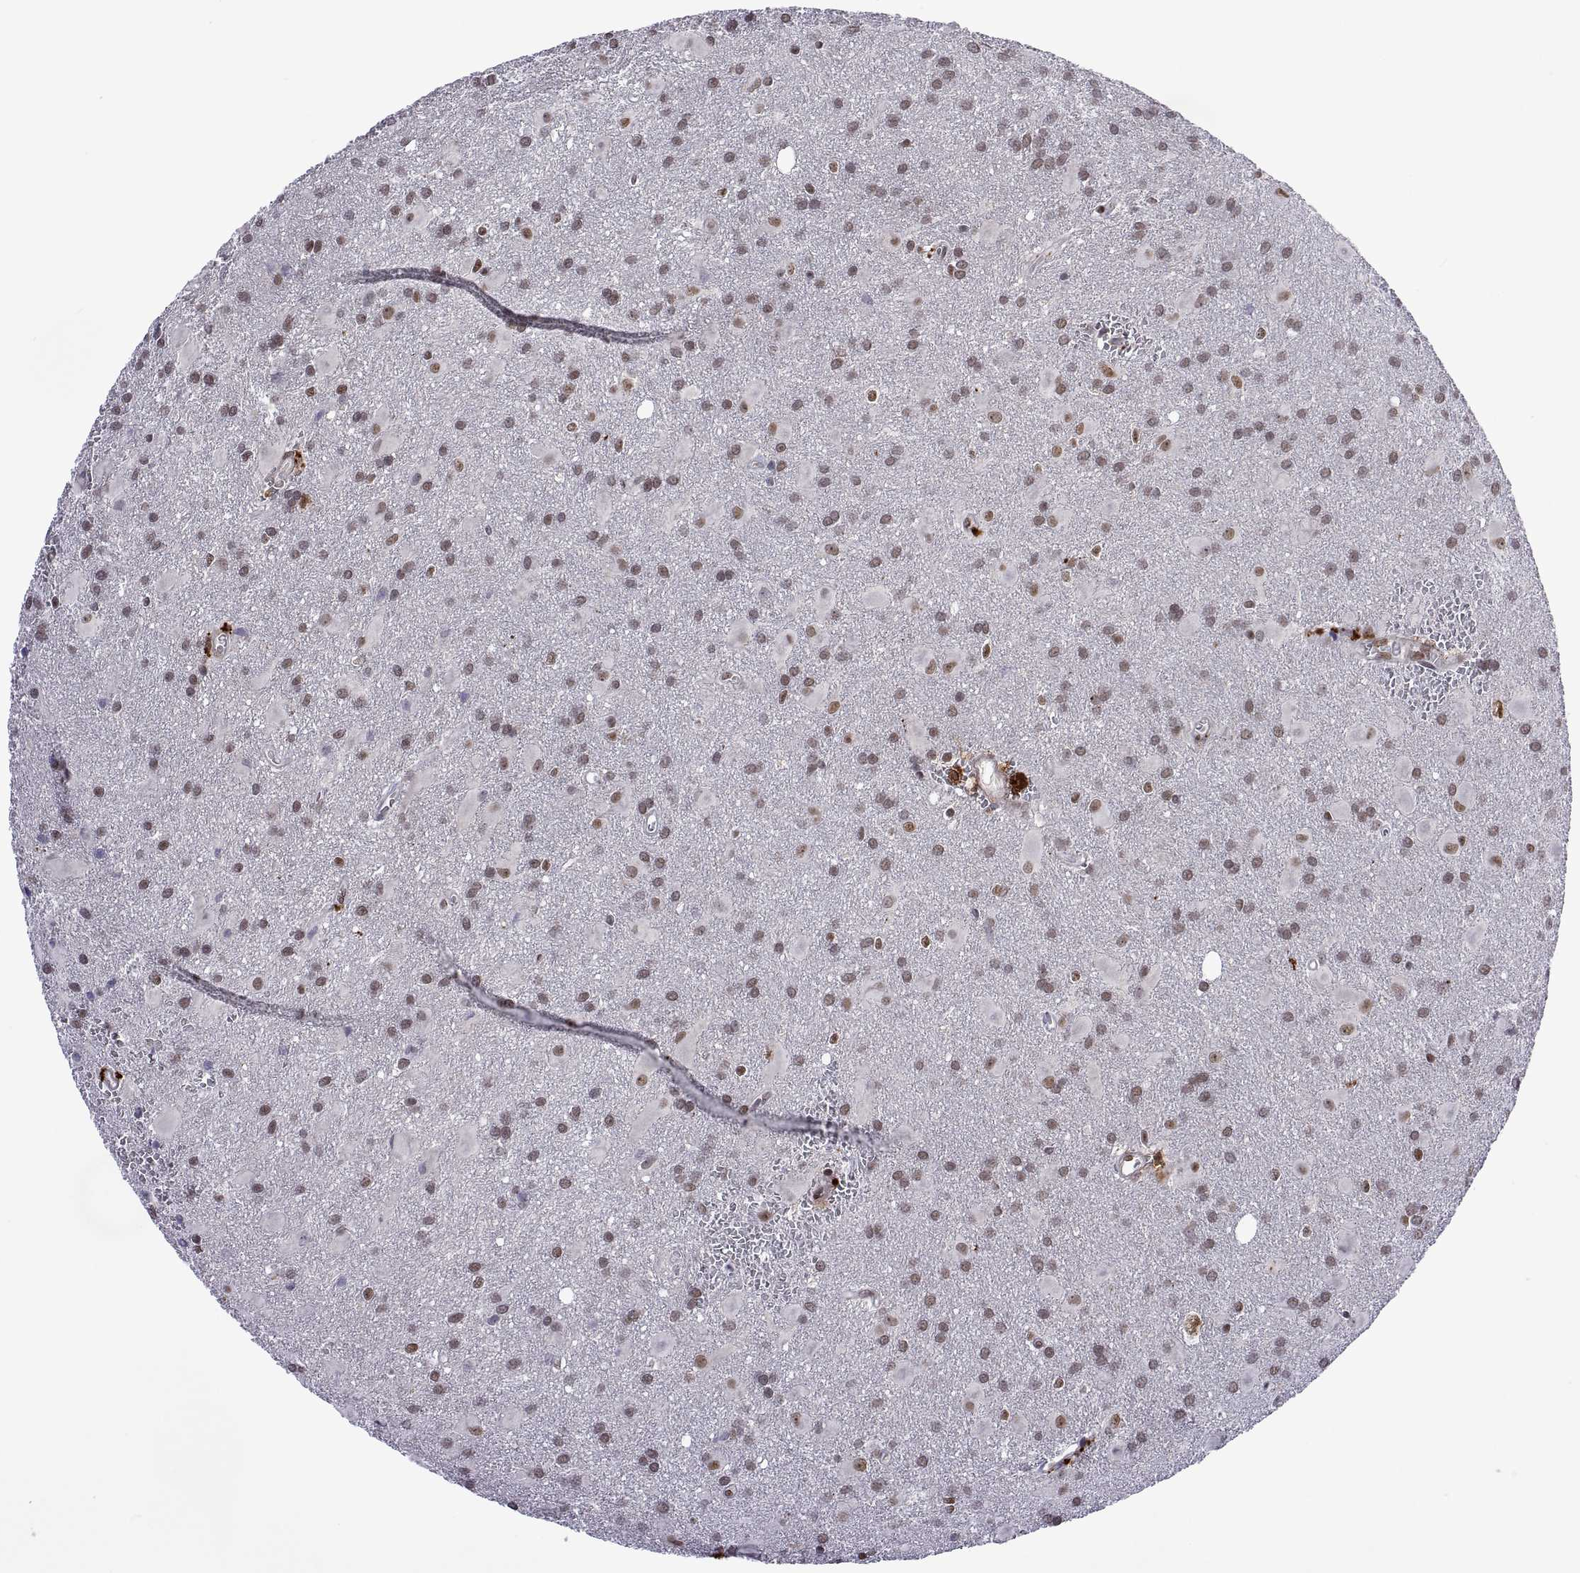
{"staining": {"intensity": "weak", "quantity": ">75%", "location": "nuclear"}, "tissue": "glioma", "cell_type": "Tumor cells", "image_type": "cancer", "snomed": [{"axis": "morphology", "description": "Glioma, malignant, Low grade"}, {"axis": "topography", "description": "Brain"}], "caption": "Immunohistochemistry (IHC) histopathology image of malignant glioma (low-grade) stained for a protein (brown), which displays low levels of weak nuclear positivity in approximately >75% of tumor cells.", "gene": "NR4A1", "patient": {"sex": "male", "age": 58}}